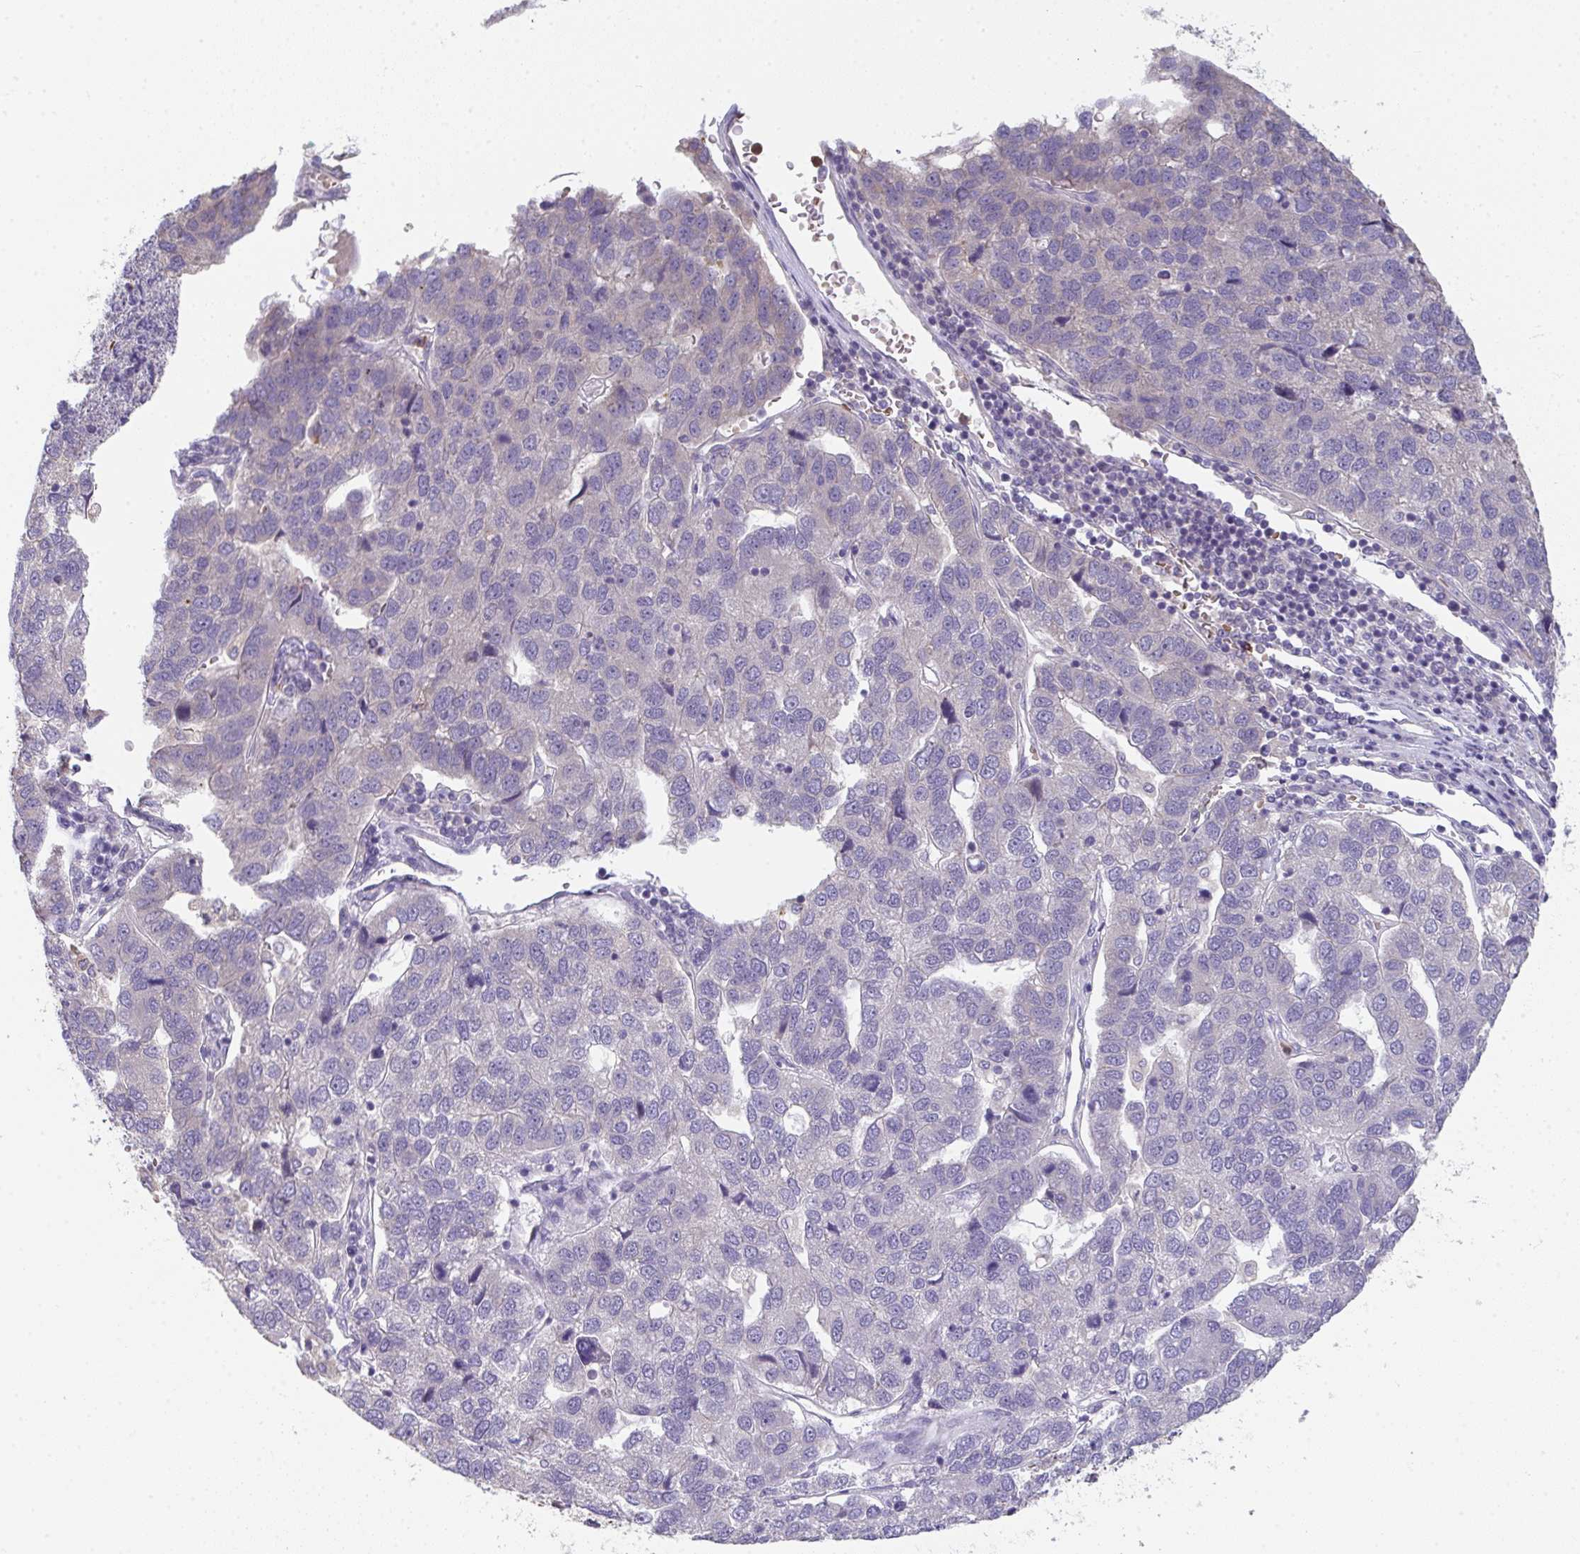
{"staining": {"intensity": "negative", "quantity": "none", "location": "none"}, "tissue": "pancreatic cancer", "cell_type": "Tumor cells", "image_type": "cancer", "snomed": [{"axis": "morphology", "description": "Adenocarcinoma, NOS"}, {"axis": "topography", "description": "Pancreas"}], "caption": "This histopathology image is of pancreatic adenocarcinoma stained with immunohistochemistry to label a protein in brown with the nuclei are counter-stained blue. There is no expression in tumor cells. The staining is performed using DAB brown chromogen with nuclei counter-stained in using hematoxylin.", "gene": "RIOK1", "patient": {"sex": "female", "age": 61}}